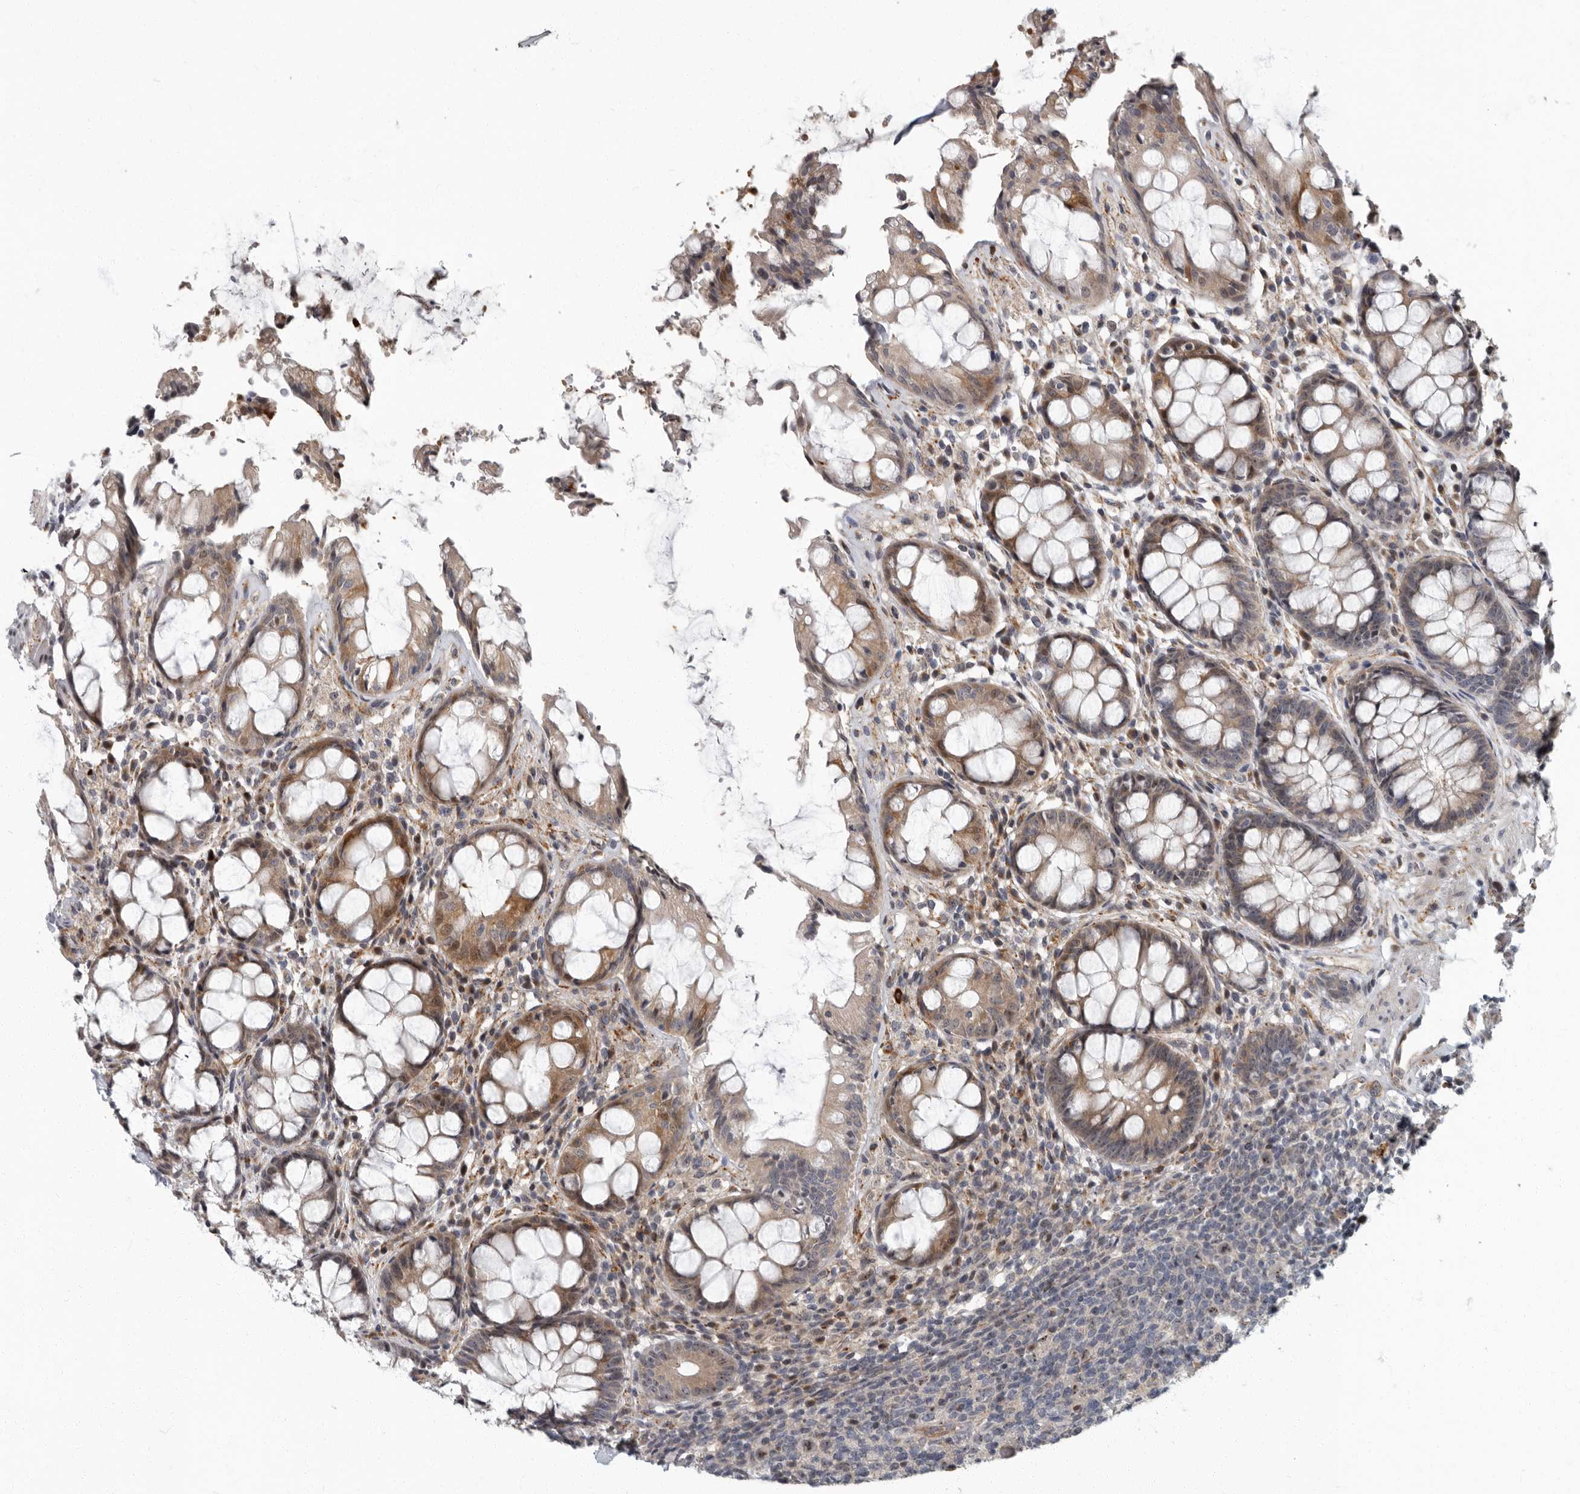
{"staining": {"intensity": "moderate", "quantity": ">75%", "location": "cytoplasmic/membranous,nuclear"}, "tissue": "rectum", "cell_type": "Glandular cells", "image_type": "normal", "snomed": [{"axis": "morphology", "description": "Normal tissue, NOS"}, {"axis": "topography", "description": "Rectum"}], "caption": "This micrograph displays benign rectum stained with immunohistochemistry (IHC) to label a protein in brown. The cytoplasmic/membranous,nuclear of glandular cells show moderate positivity for the protein. Nuclei are counter-stained blue.", "gene": "PDCD11", "patient": {"sex": "male", "age": 64}}